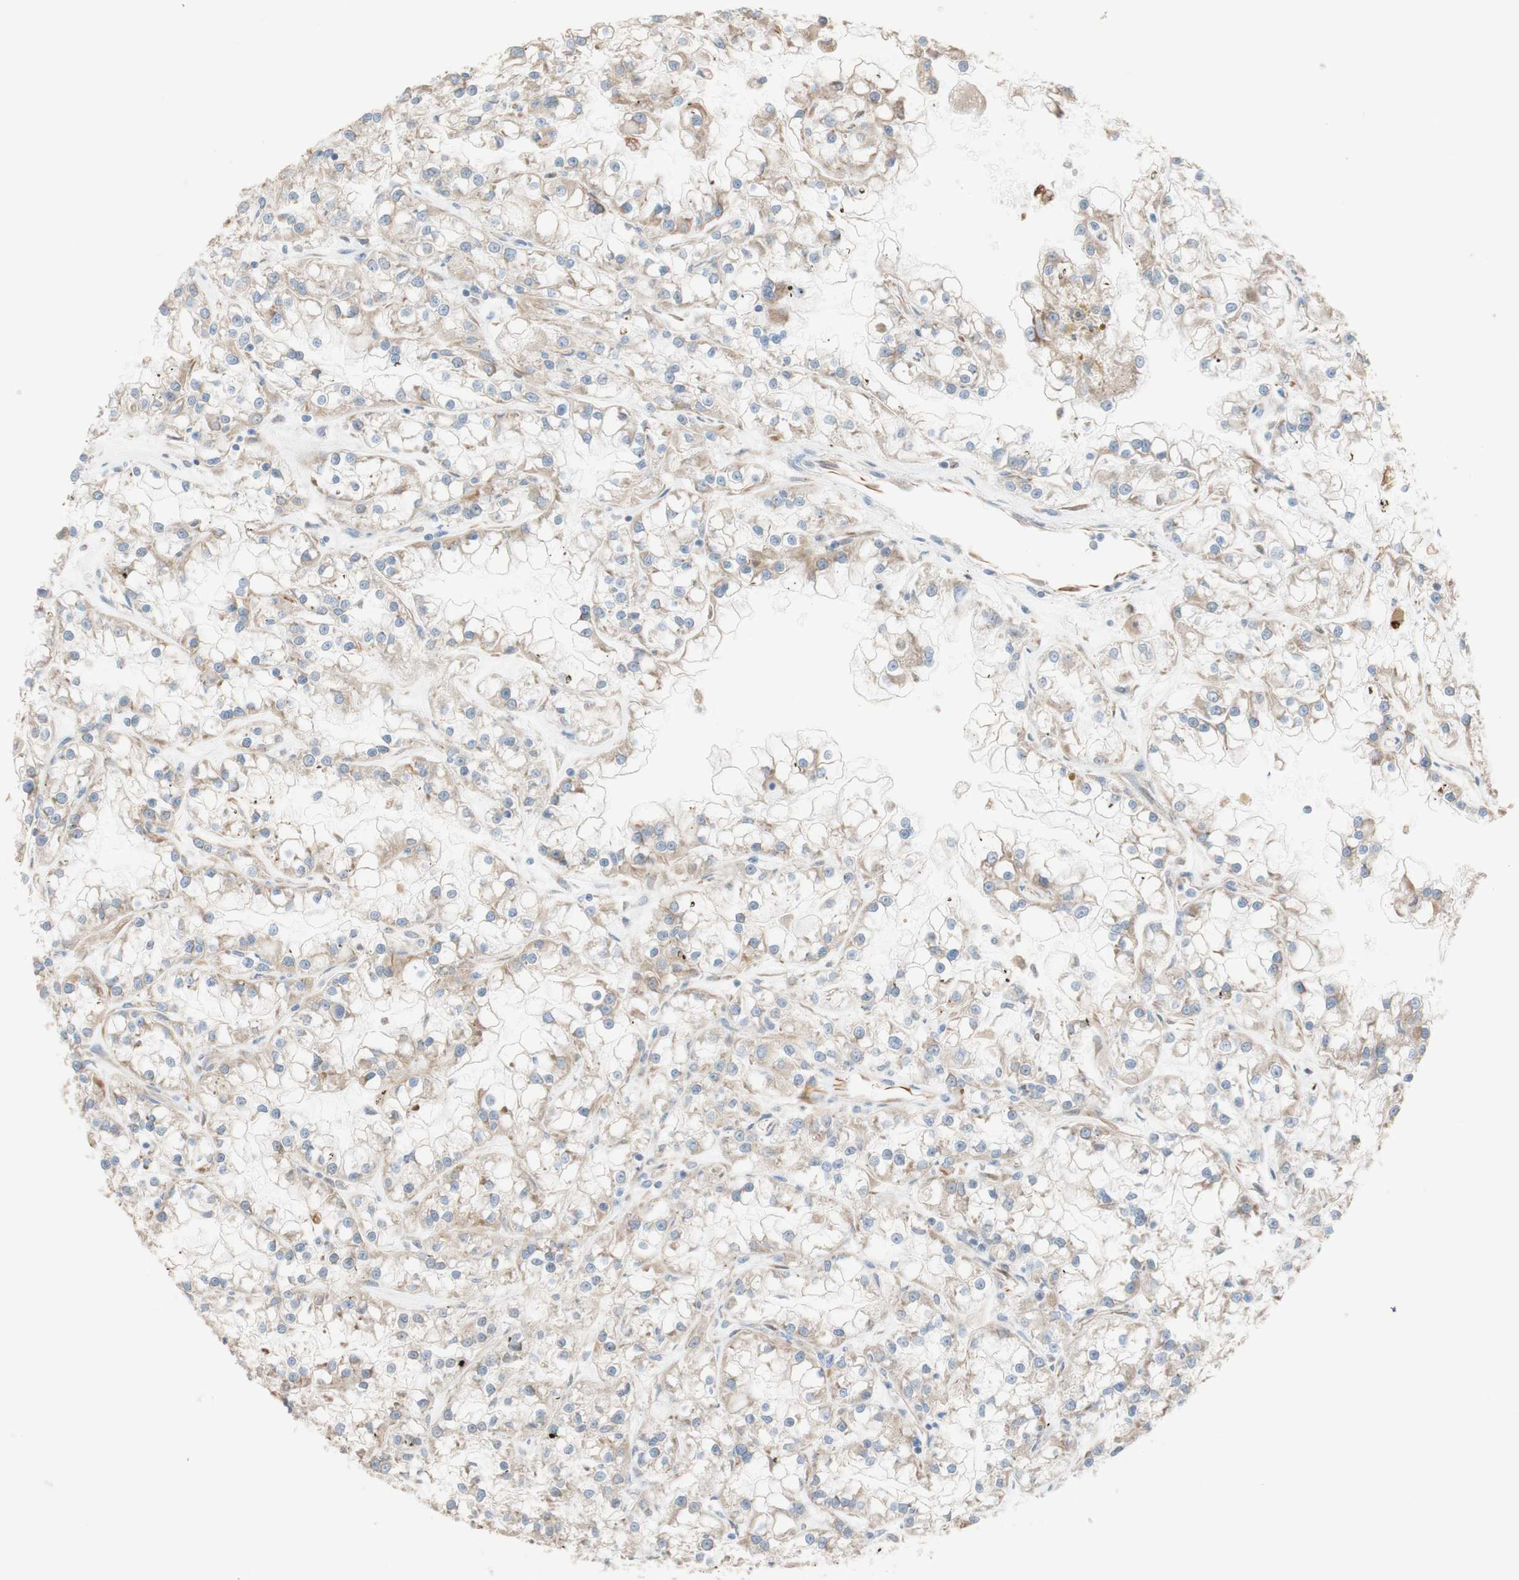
{"staining": {"intensity": "weak", "quantity": ">75%", "location": "cytoplasmic/membranous"}, "tissue": "renal cancer", "cell_type": "Tumor cells", "image_type": "cancer", "snomed": [{"axis": "morphology", "description": "Adenocarcinoma, NOS"}, {"axis": "topography", "description": "Kidney"}], "caption": "Immunohistochemical staining of renal cancer (adenocarcinoma) demonstrates low levels of weak cytoplasmic/membranous expression in about >75% of tumor cells. The protein of interest is stained brown, and the nuclei are stained in blue (DAB IHC with brightfield microscopy, high magnification).", "gene": "C1orf43", "patient": {"sex": "female", "age": 52}}